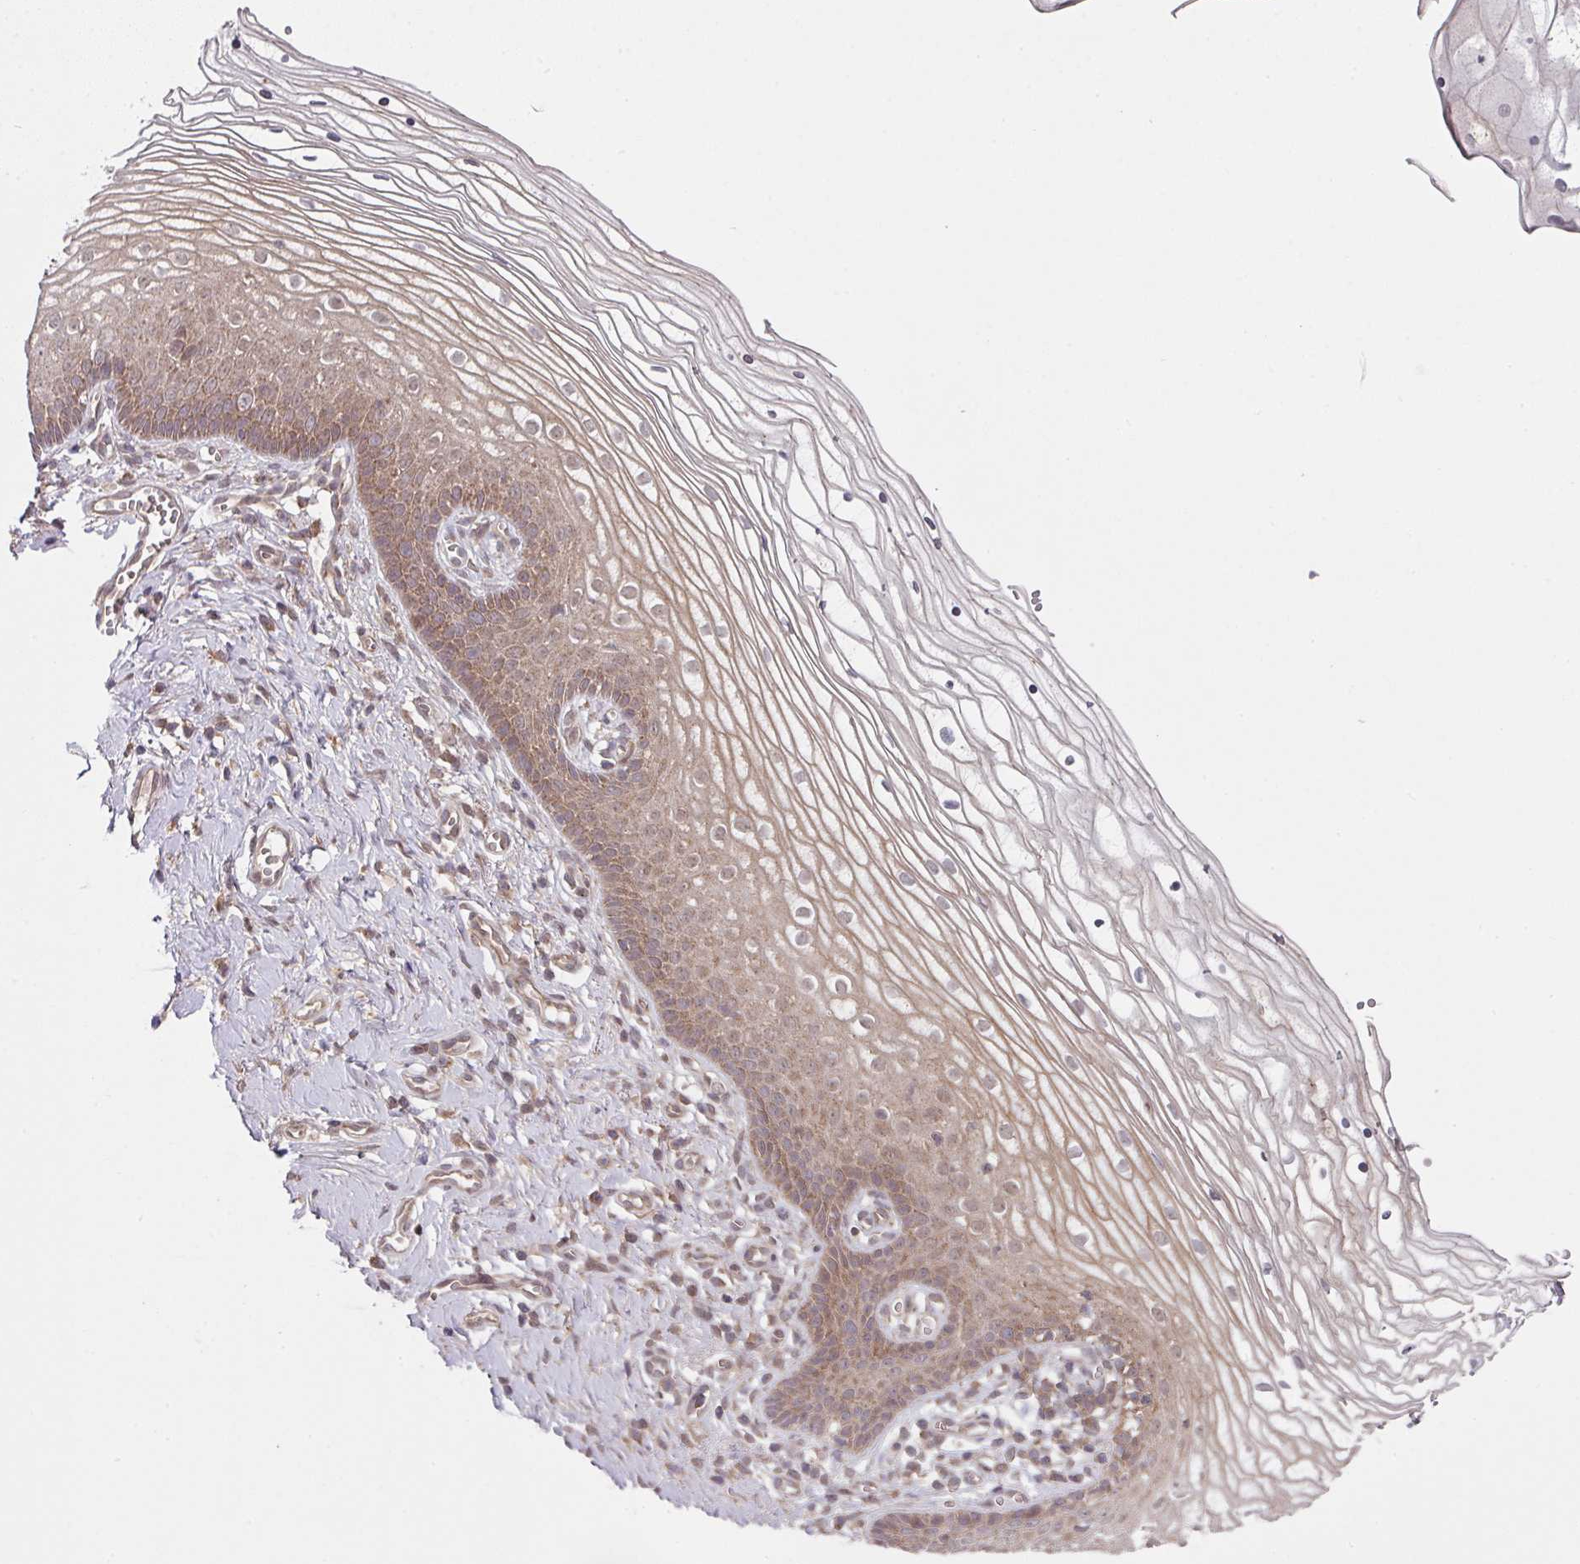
{"staining": {"intensity": "moderate", "quantity": "25%-75%", "location": "cytoplasmic/membranous"}, "tissue": "vagina", "cell_type": "Squamous epithelial cells", "image_type": "normal", "snomed": [{"axis": "morphology", "description": "Normal tissue, NOS"}, {"axis": "topography", "description": "Vagina"}], "caption": "Immunohistochemistry (IHC) (DAB) staining of benign vagina displays moderate cytoplasmic/membranous protein positivity in about 25%-75% of squamous epithelial cells. The staining is performed using DAB brown chromogen to label protein expression. The nuclei are counter-stained blue using hematoxylin.", "gene": "CAMLG", "patient": {"sex": "female", "age": 56}}